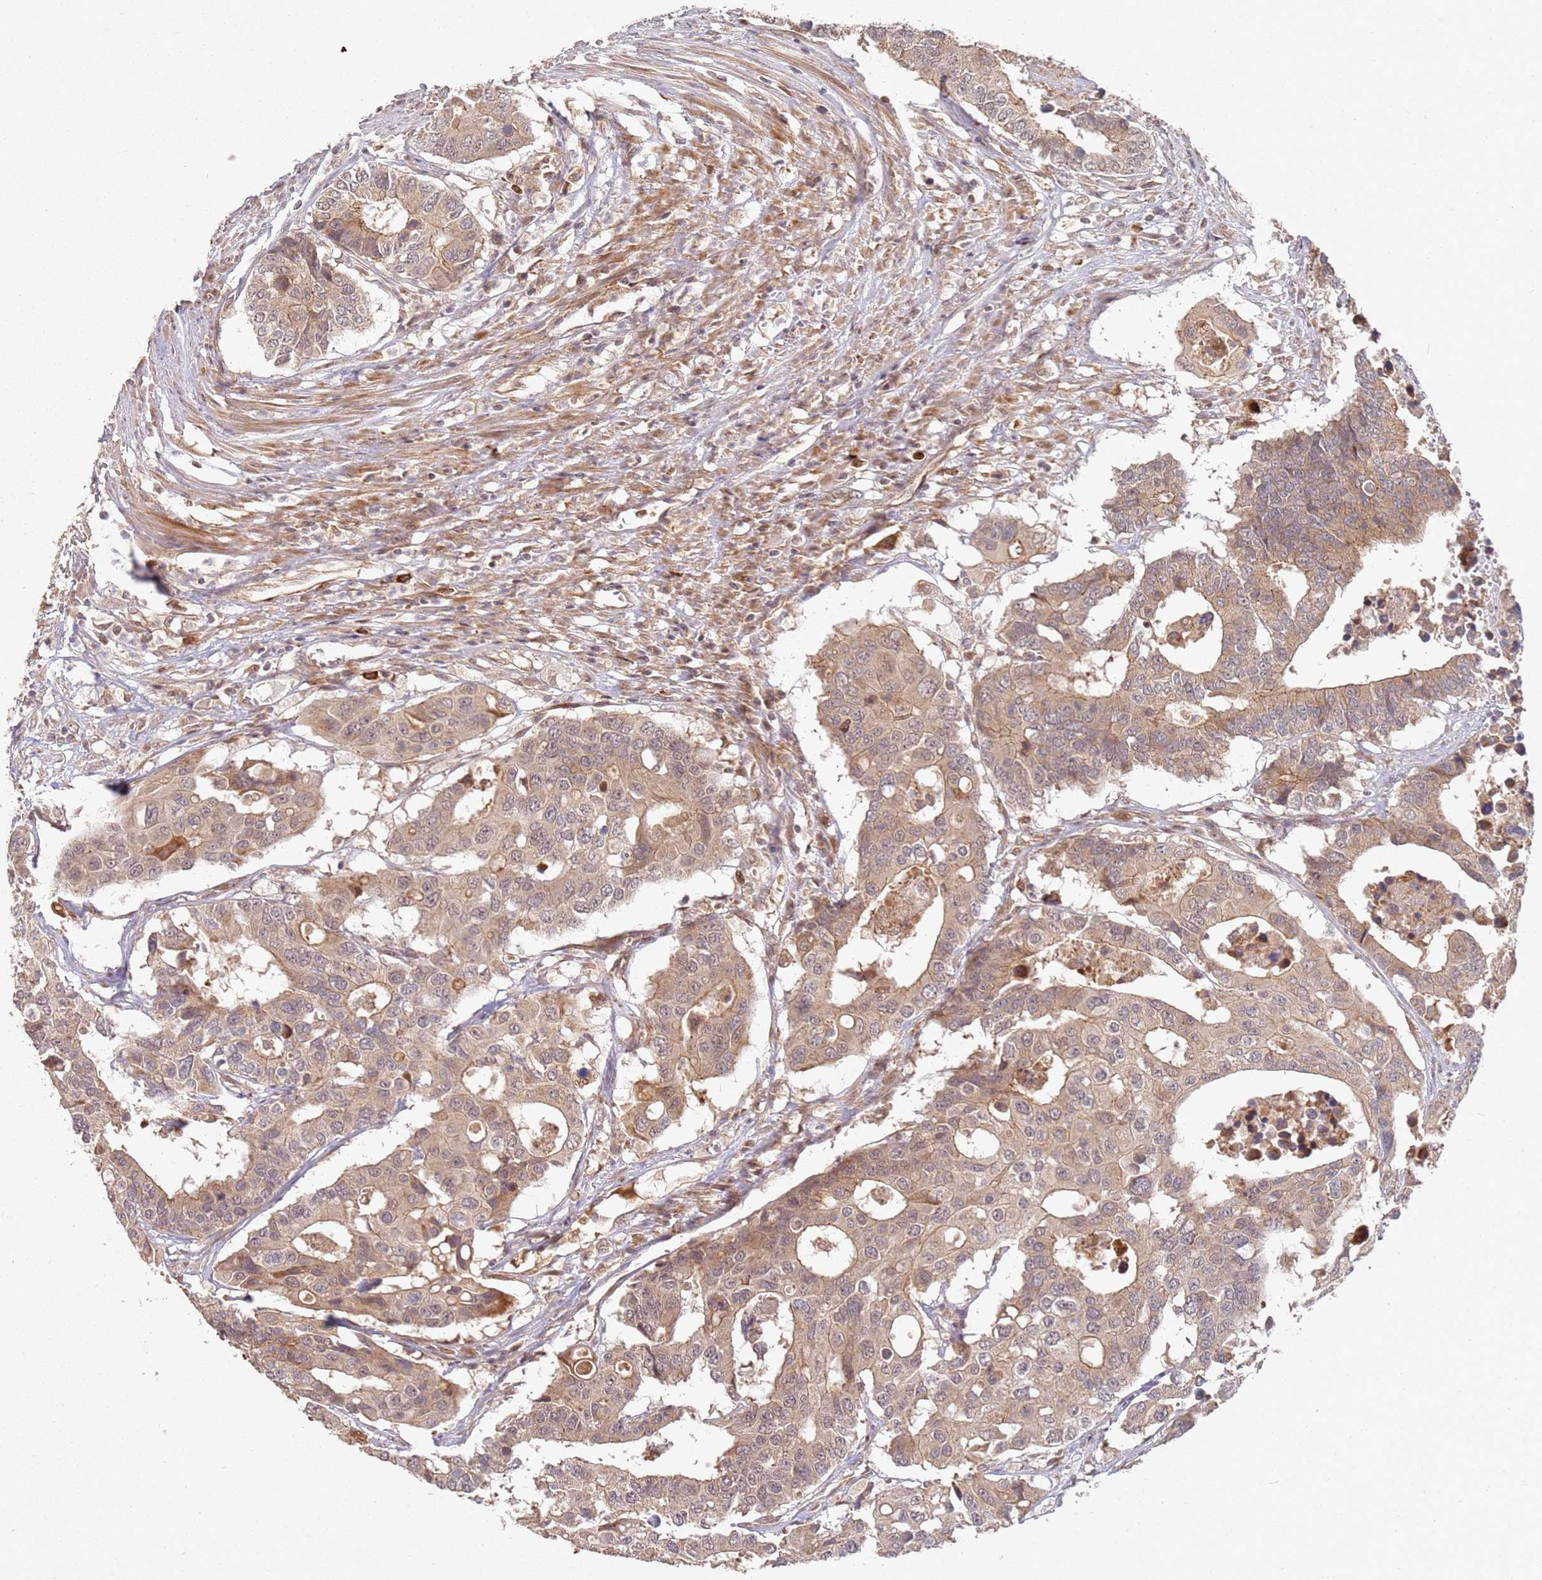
{"staining": {"intensity": "weak", "quantity": ">75%", "location": "cytoplasmic/membranous"}, "tissue": "colorectal cancer", "cell_type": "Tumor cells", "image_type": "cancer", "snomed": [{"axis": "morphology", "description": "Adenocarcinoma, NOS"}, {"axis": "topography", "description": "Colon"}], "caption": "Immunohistochemical staining of adenocarcinoma (colorectal) reveals low levels of weak cytoplasmic/membranous expression in approximately >75% of tumor cells.", "gene": "MPEG1", "patient": {"sex": "male", "age": 77}}